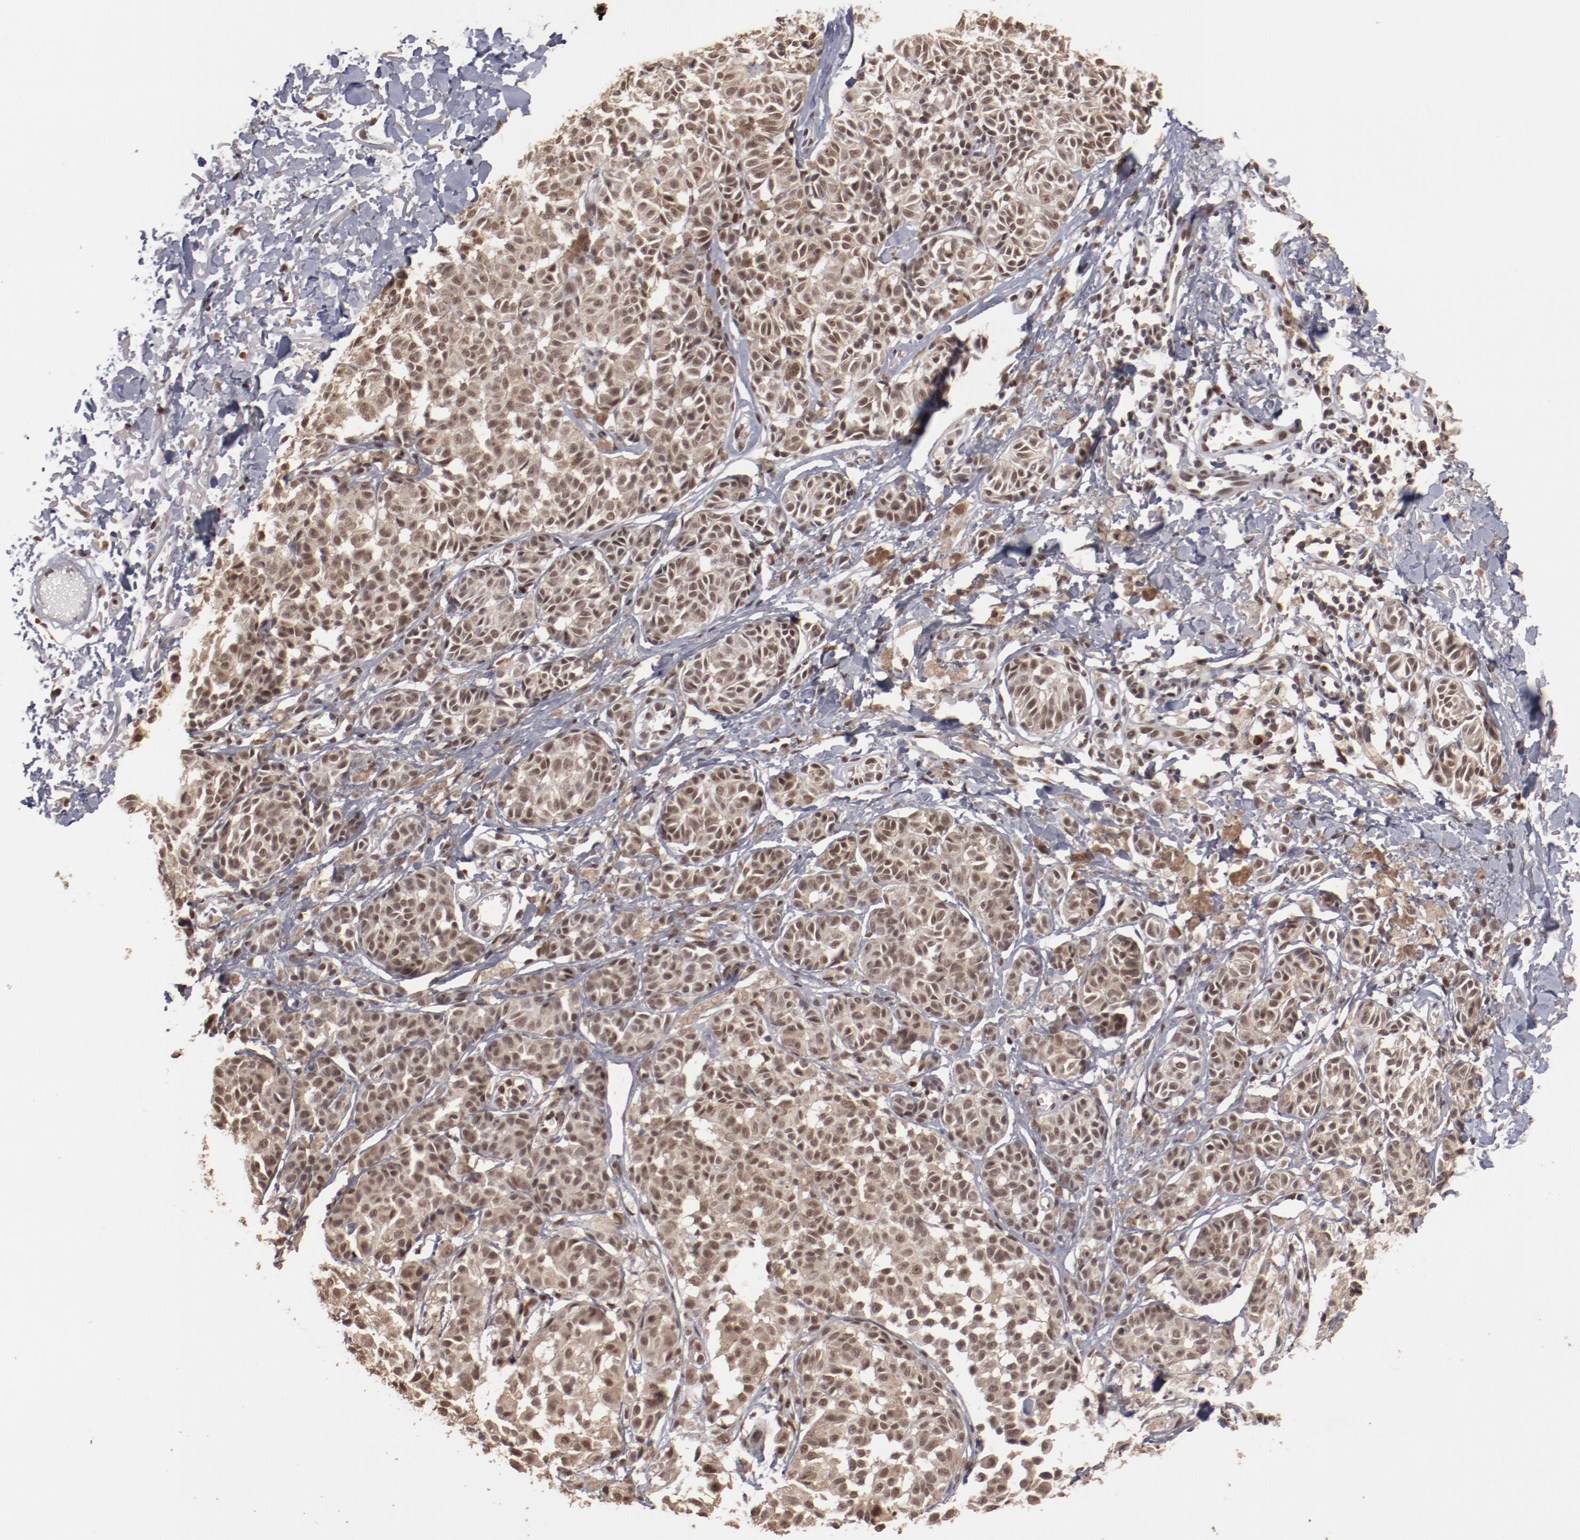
{"staining": {"intensity": "moderate", "quantity": ">75%", "location": "cytoplasmic/membranous,nuclear"}, "tissue": "melanoma", "cell_type": "Tumor cells", "image_type": "cancer", "snomed": [{"axis": "morphology", "description": "Malignant melanoma, NOS"}, {"axis": "topography", "description": "Skin"}], "caption": "A brown stain shows moderate cytoplasmic/membranous and nuclear expression of a protein in melanoma tumor cells.", "gene": "CLOCK", "patient": {"sex": "male", "age": 76}}